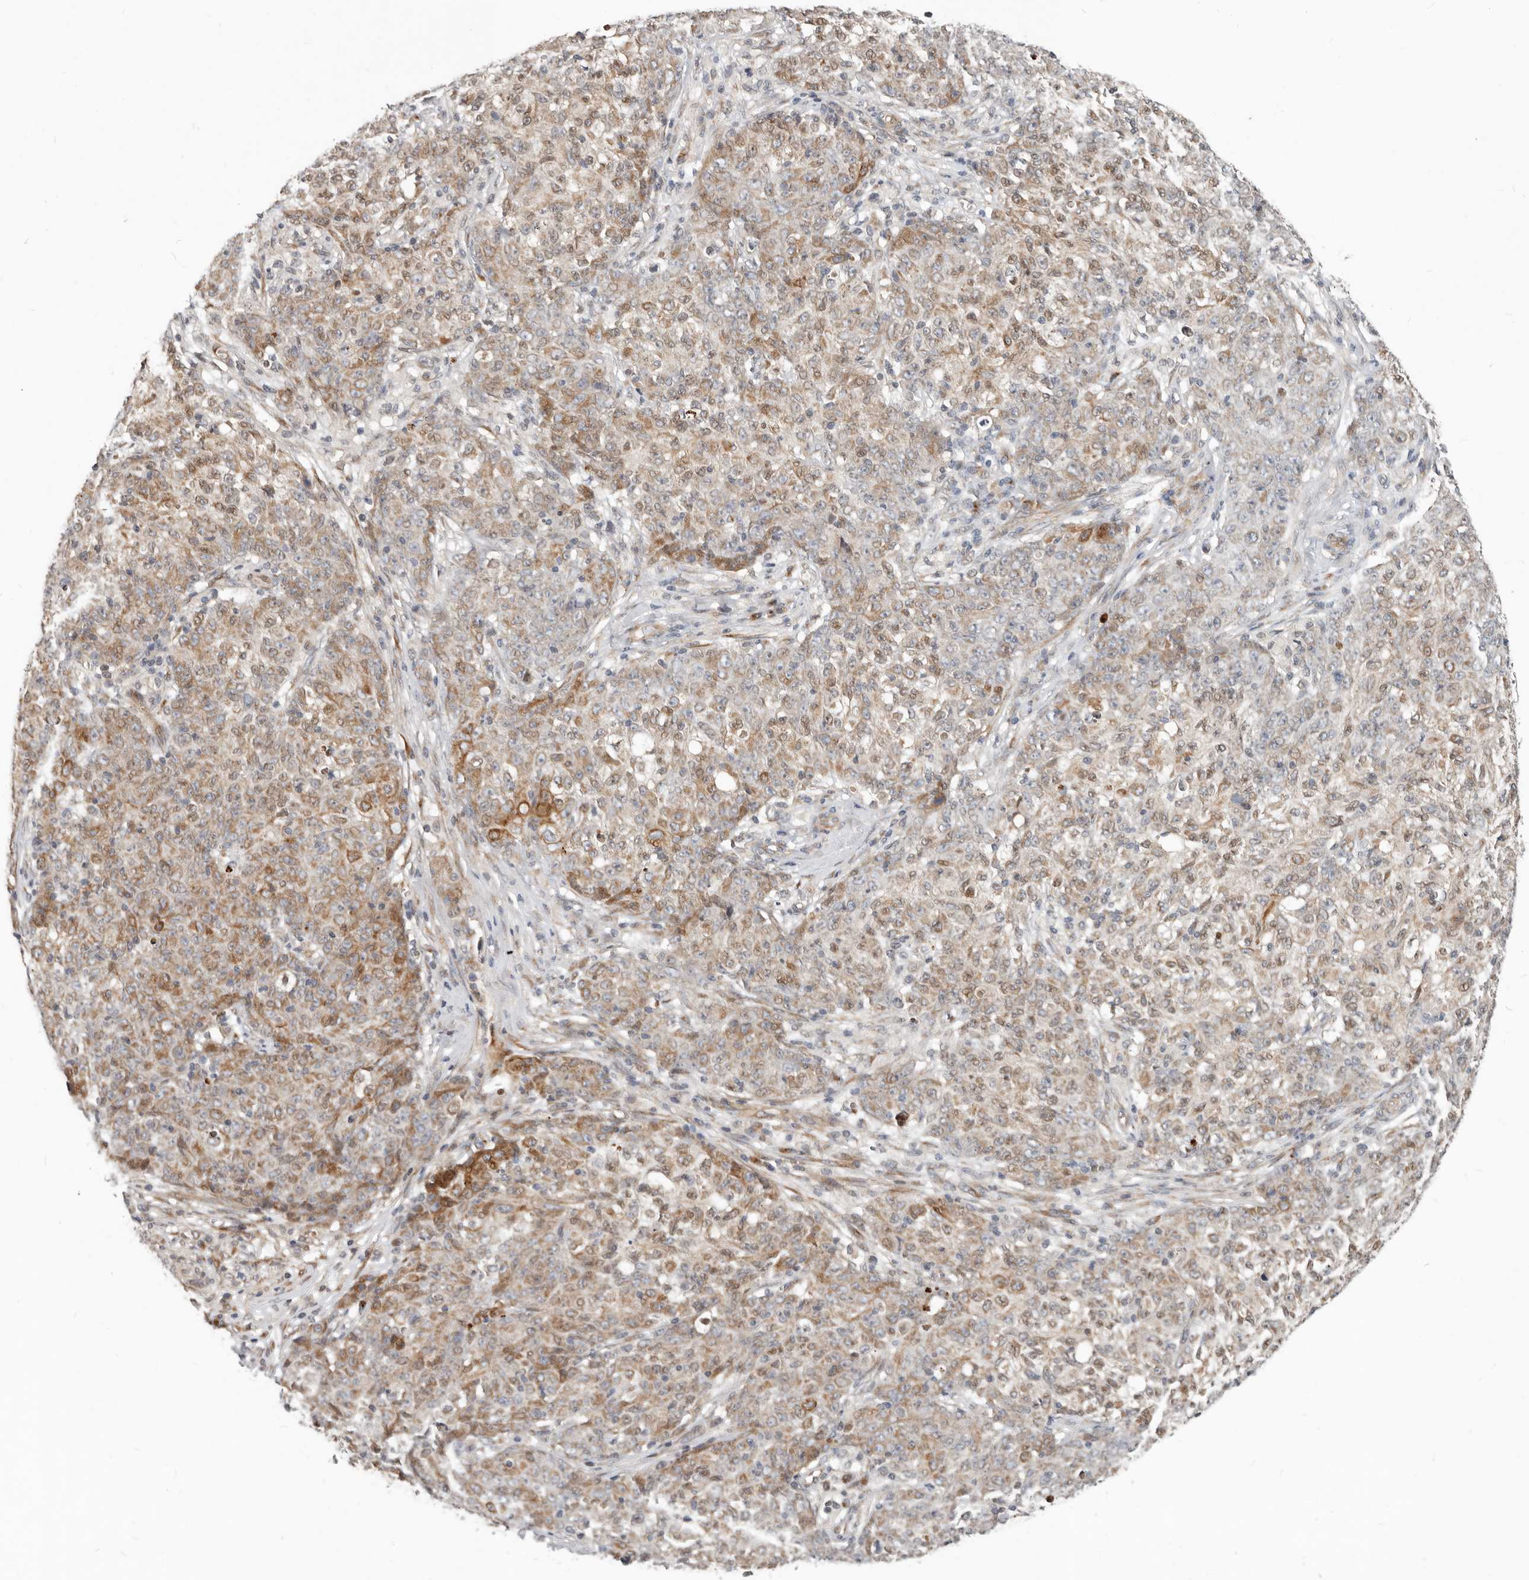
{"staining": {"intensity": "moderate", "quantity": "25%-75%", "location": "cytoplasmic/membranous"}, "tissue": "ovarian cancer", "cell_type": "Tumor cells", "image_type": "cancer", "snomed": [{"axis": "morphology", "description": "Carcinoma, endometroid"}, {"axis": "topography", "description": "Ovary"}], "caption": "Immunohistochemical staining of ovarian cancer (endometroid carcinoma) reveals medium levels of moderate cytoplasmic/membranous protein staining in approximately 25%-75% of tumor cells.", "gene": "NPY4R", "patient": {"sex": "female", "age": 42}}